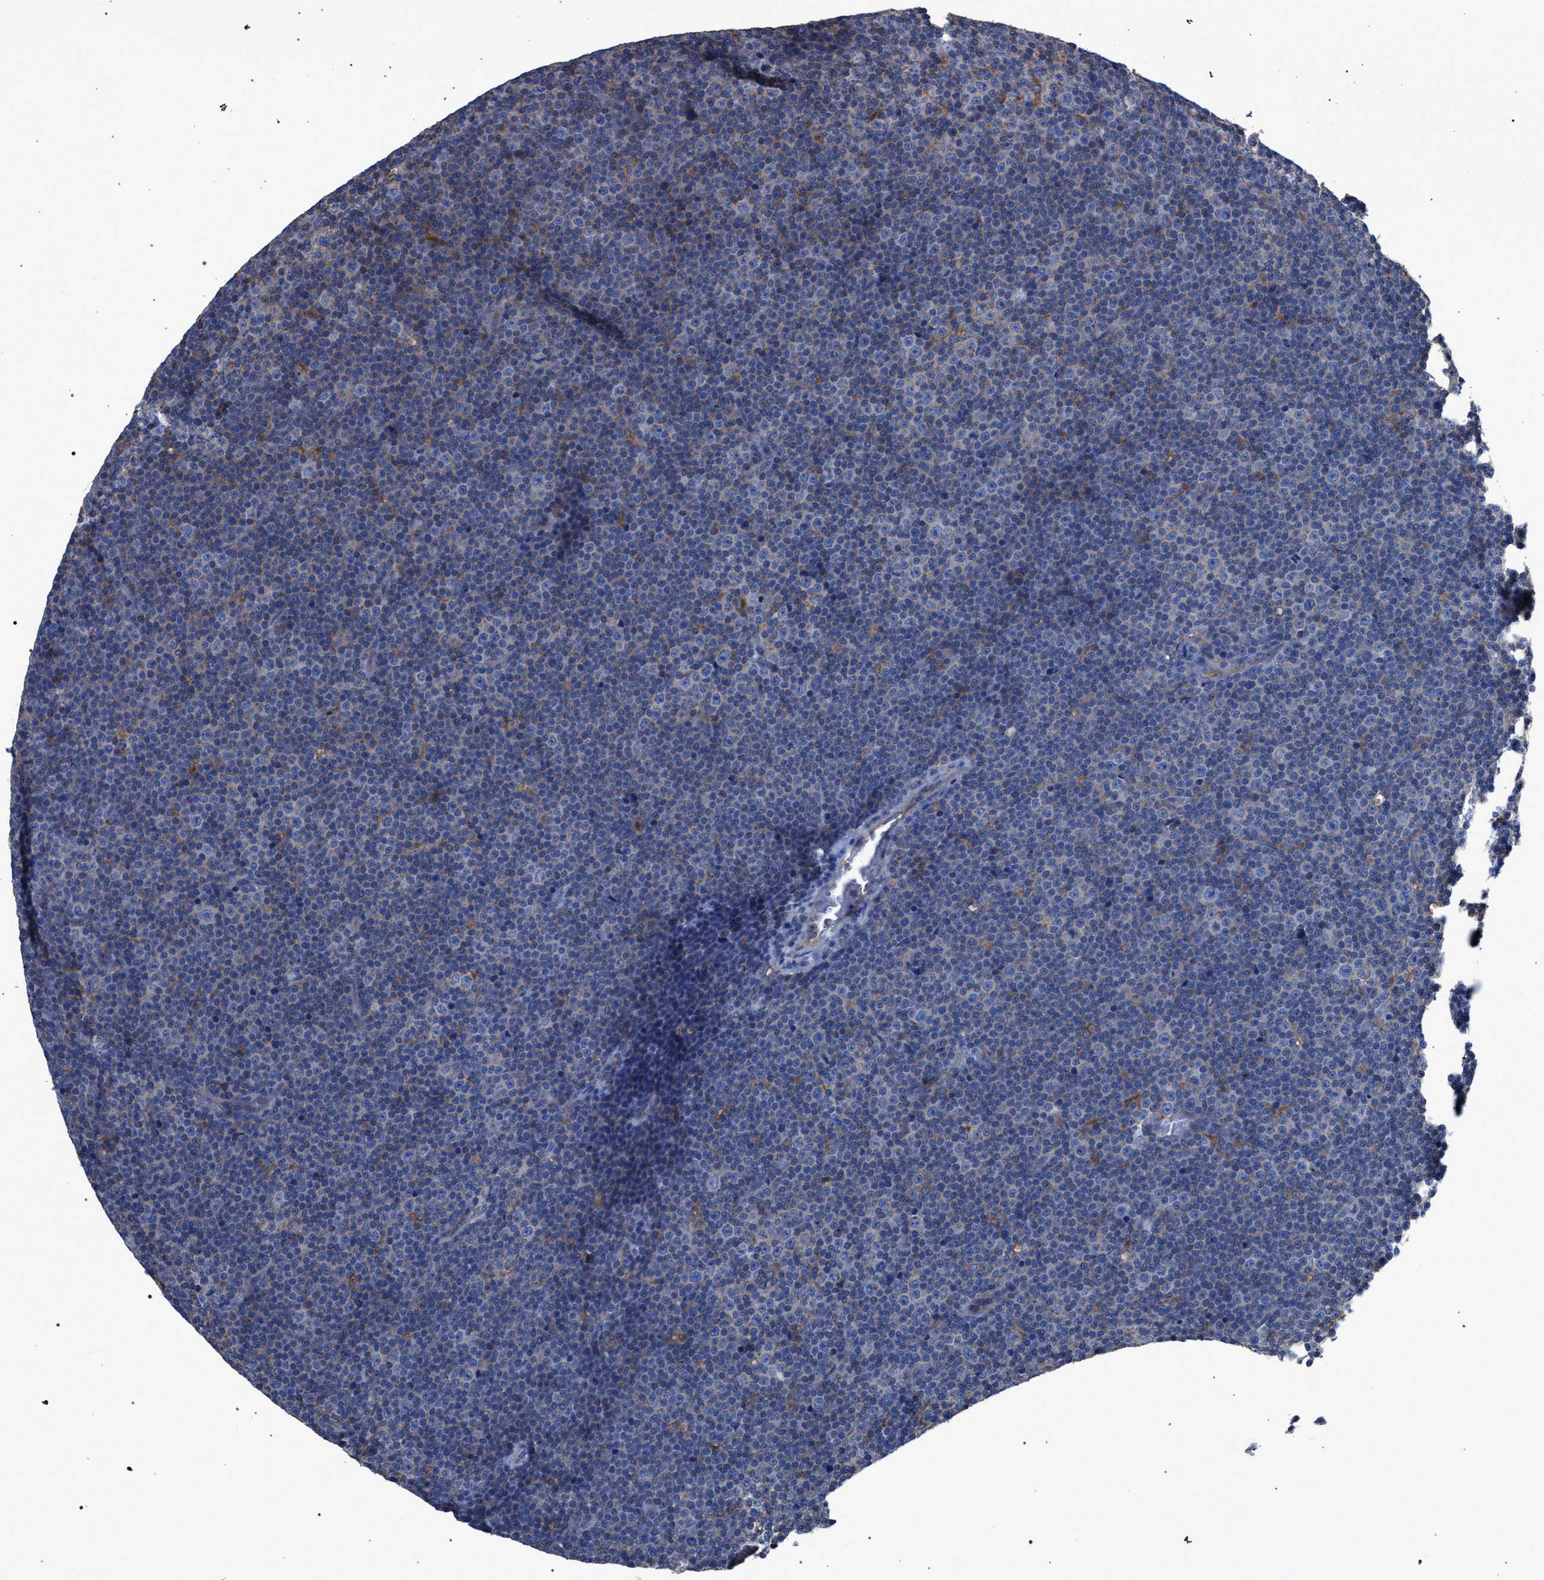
{"staining": {"intensity": "negative", "quantity": "none", "location": "none"}, "tissue": "lymphoma", "cell_type": "Tumor cells", "image_type": "cancer", "snomed": [{"axis": "morphology", "description": "Malignant lymphoma, non-Hodgkin's type, Low grade"}, {"axis": "topography", "description": "Lymph node"}], "caption": "Immunohistochemical staining of malignant lymphoma, non-Hodgkin's type (low-grade) reveals no significant positivity in tumor cells. Brightfield microscopy of immunohistochemistry stained with DAB (3,3'-diaminobenzidine) (brown) and hematoxylin (blue), captured at high magnification.", "gene": "ATP6V0A1", "patient": {"sex": "female", "age": 67}}